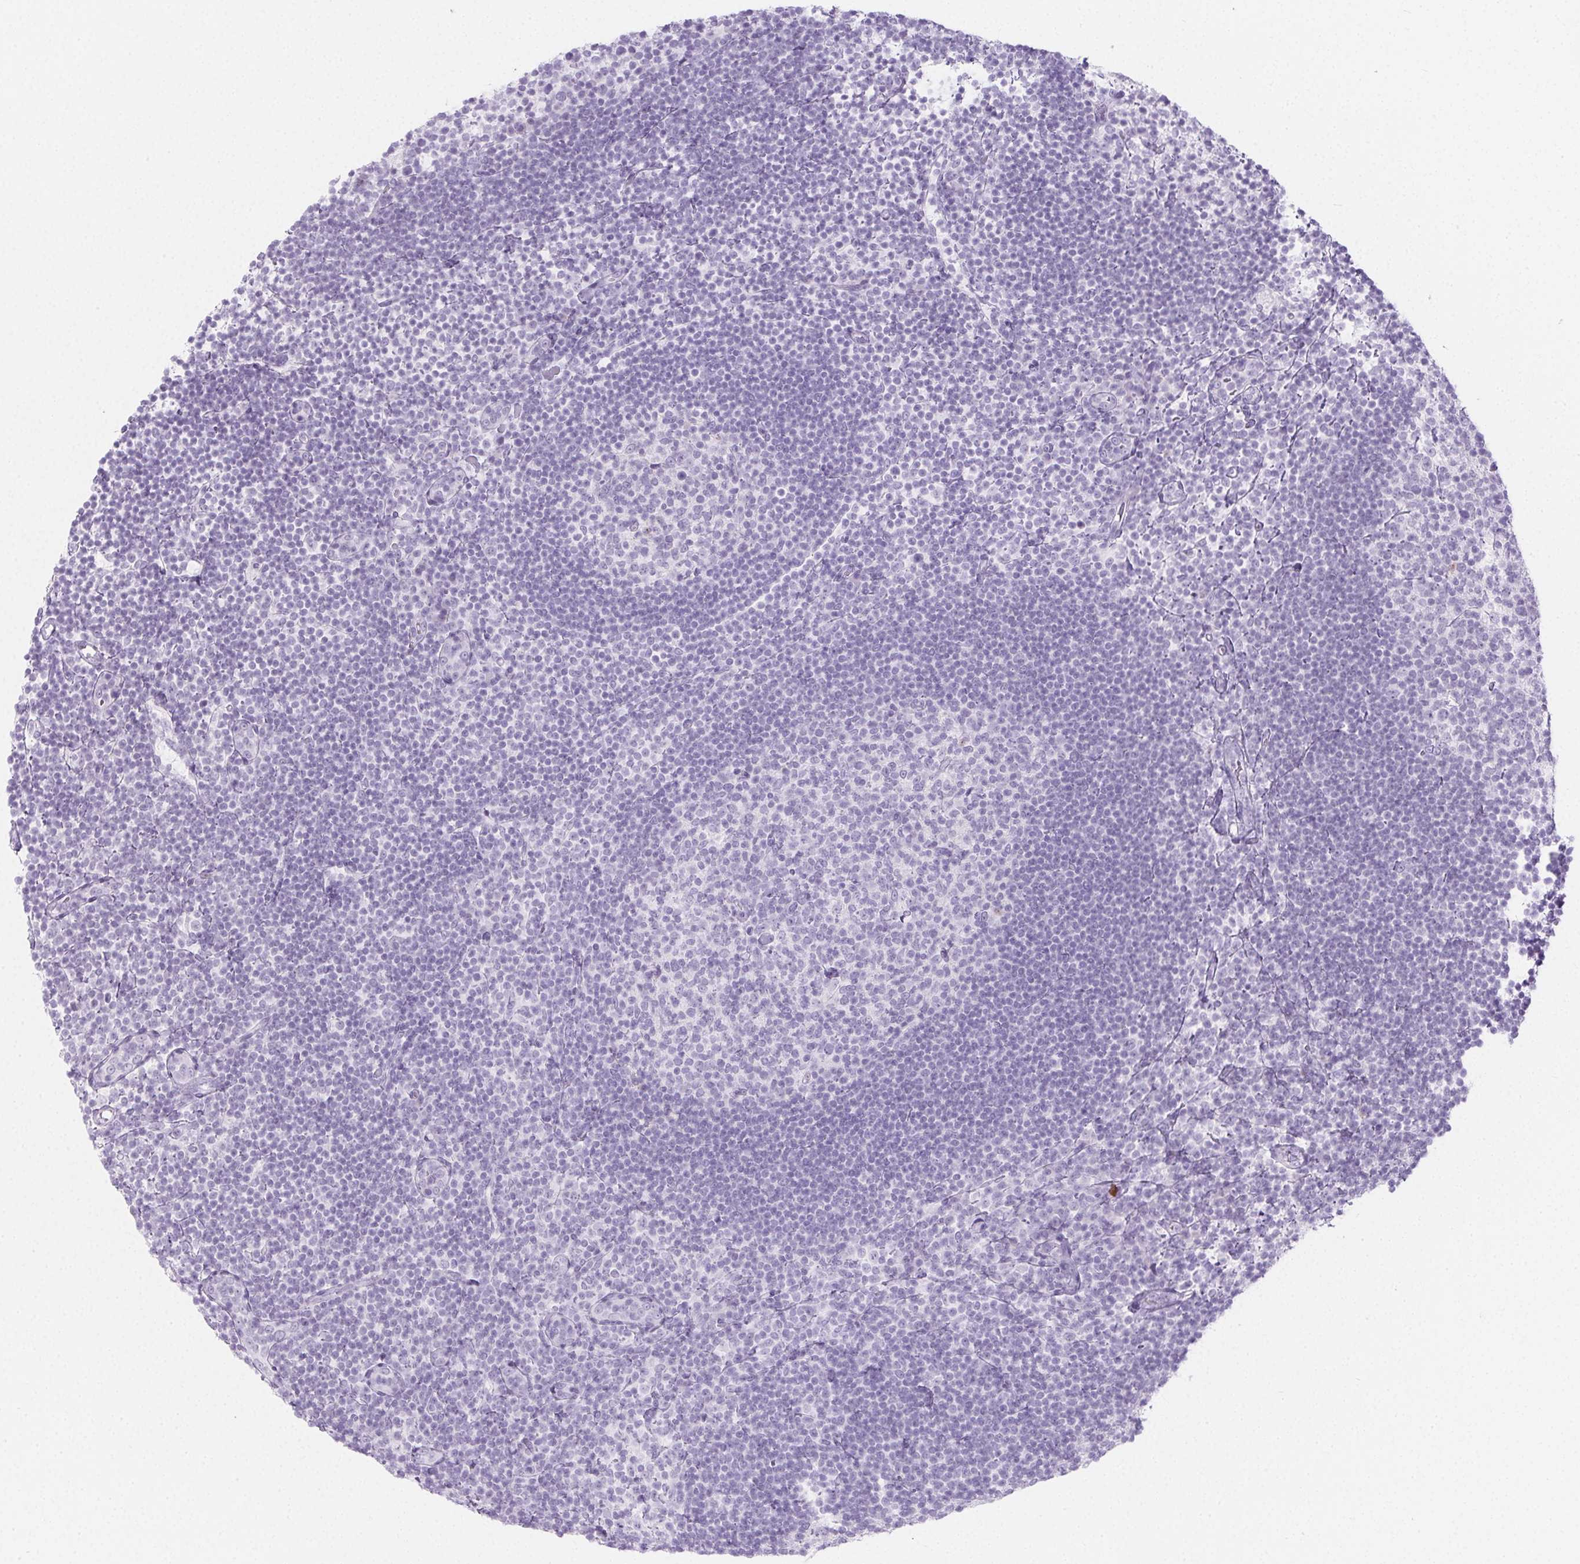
{"staining": {"intensity": "negative", "quantity": "none", "location": "none"}, "tissue": "tonsil", "cell_type": "Germinal center cells", "image_type": "normal", "snomed": [{"axis": "morphology", "description": "Normal tissue, NOS"}, {"axis": "topography", "description": "Tonsil"}], "caption": "Immunohistochemistry micrograph of normal tonsil: tonsil stained with DAB reveals no significant protein positivity in germinal center cells.", "gene": "PI3", "patient": {"sex": "female", "age": 10}}